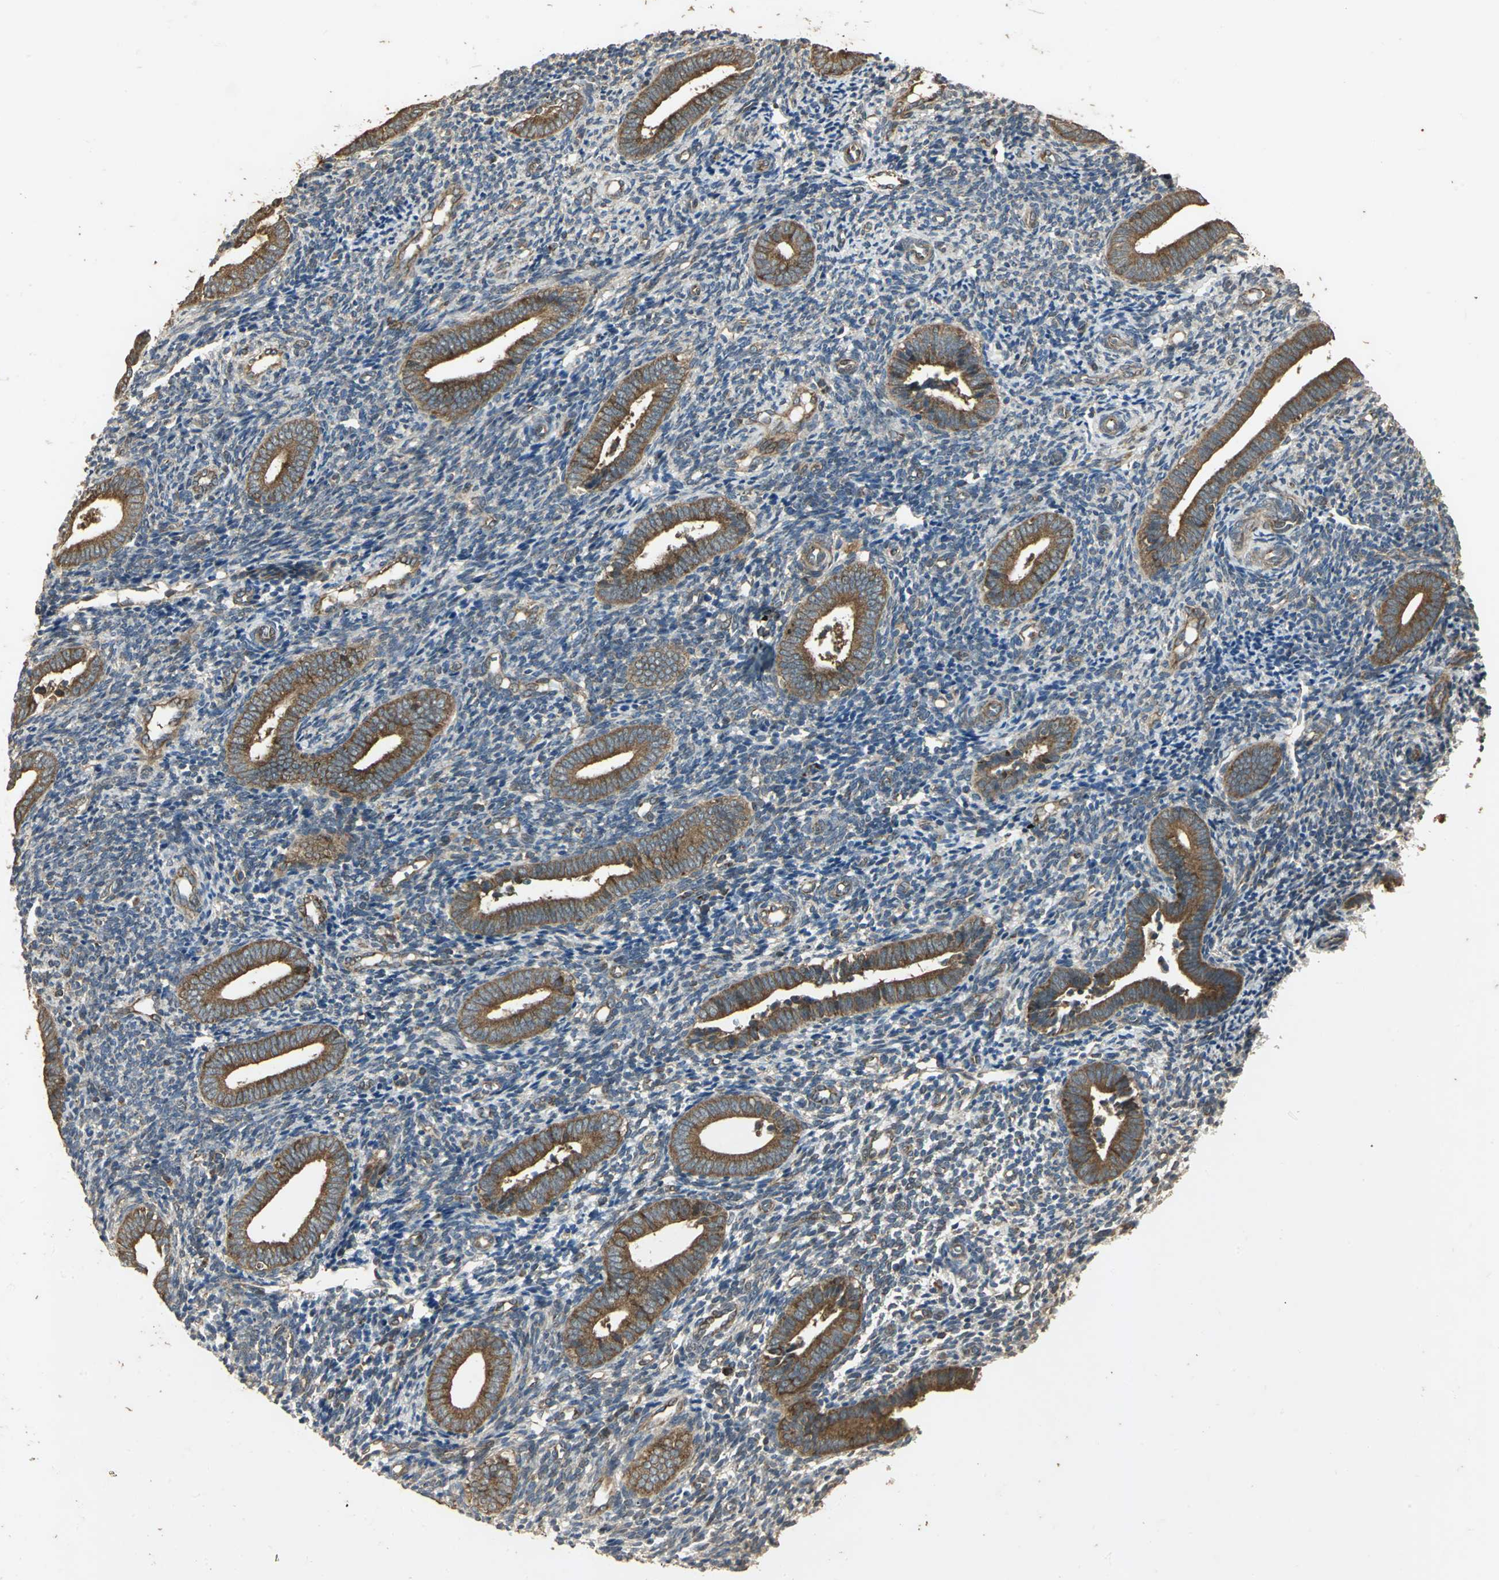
{"staining": {"intensity": "weak", "quantity": "<25%", "location": "cytoplasmic/membranous"}, "tissue": "endometrium", "cell_type": "Cells in endometrial stroma", "image_type": "normal", "snomed": [{"axis": "morphology", "description": "Normal tissue, NOS"}, {"axis": "topography", "description": "Uterus"}, {"axis": "topography", "description": "Endometrium"}], "caption": "Human endometrium stained for a protein using immunohistochemistry displays no expression in cells in endometrial stroma.", "gene": "KANK1", "patient": {"sex": "female", "age": 33}}